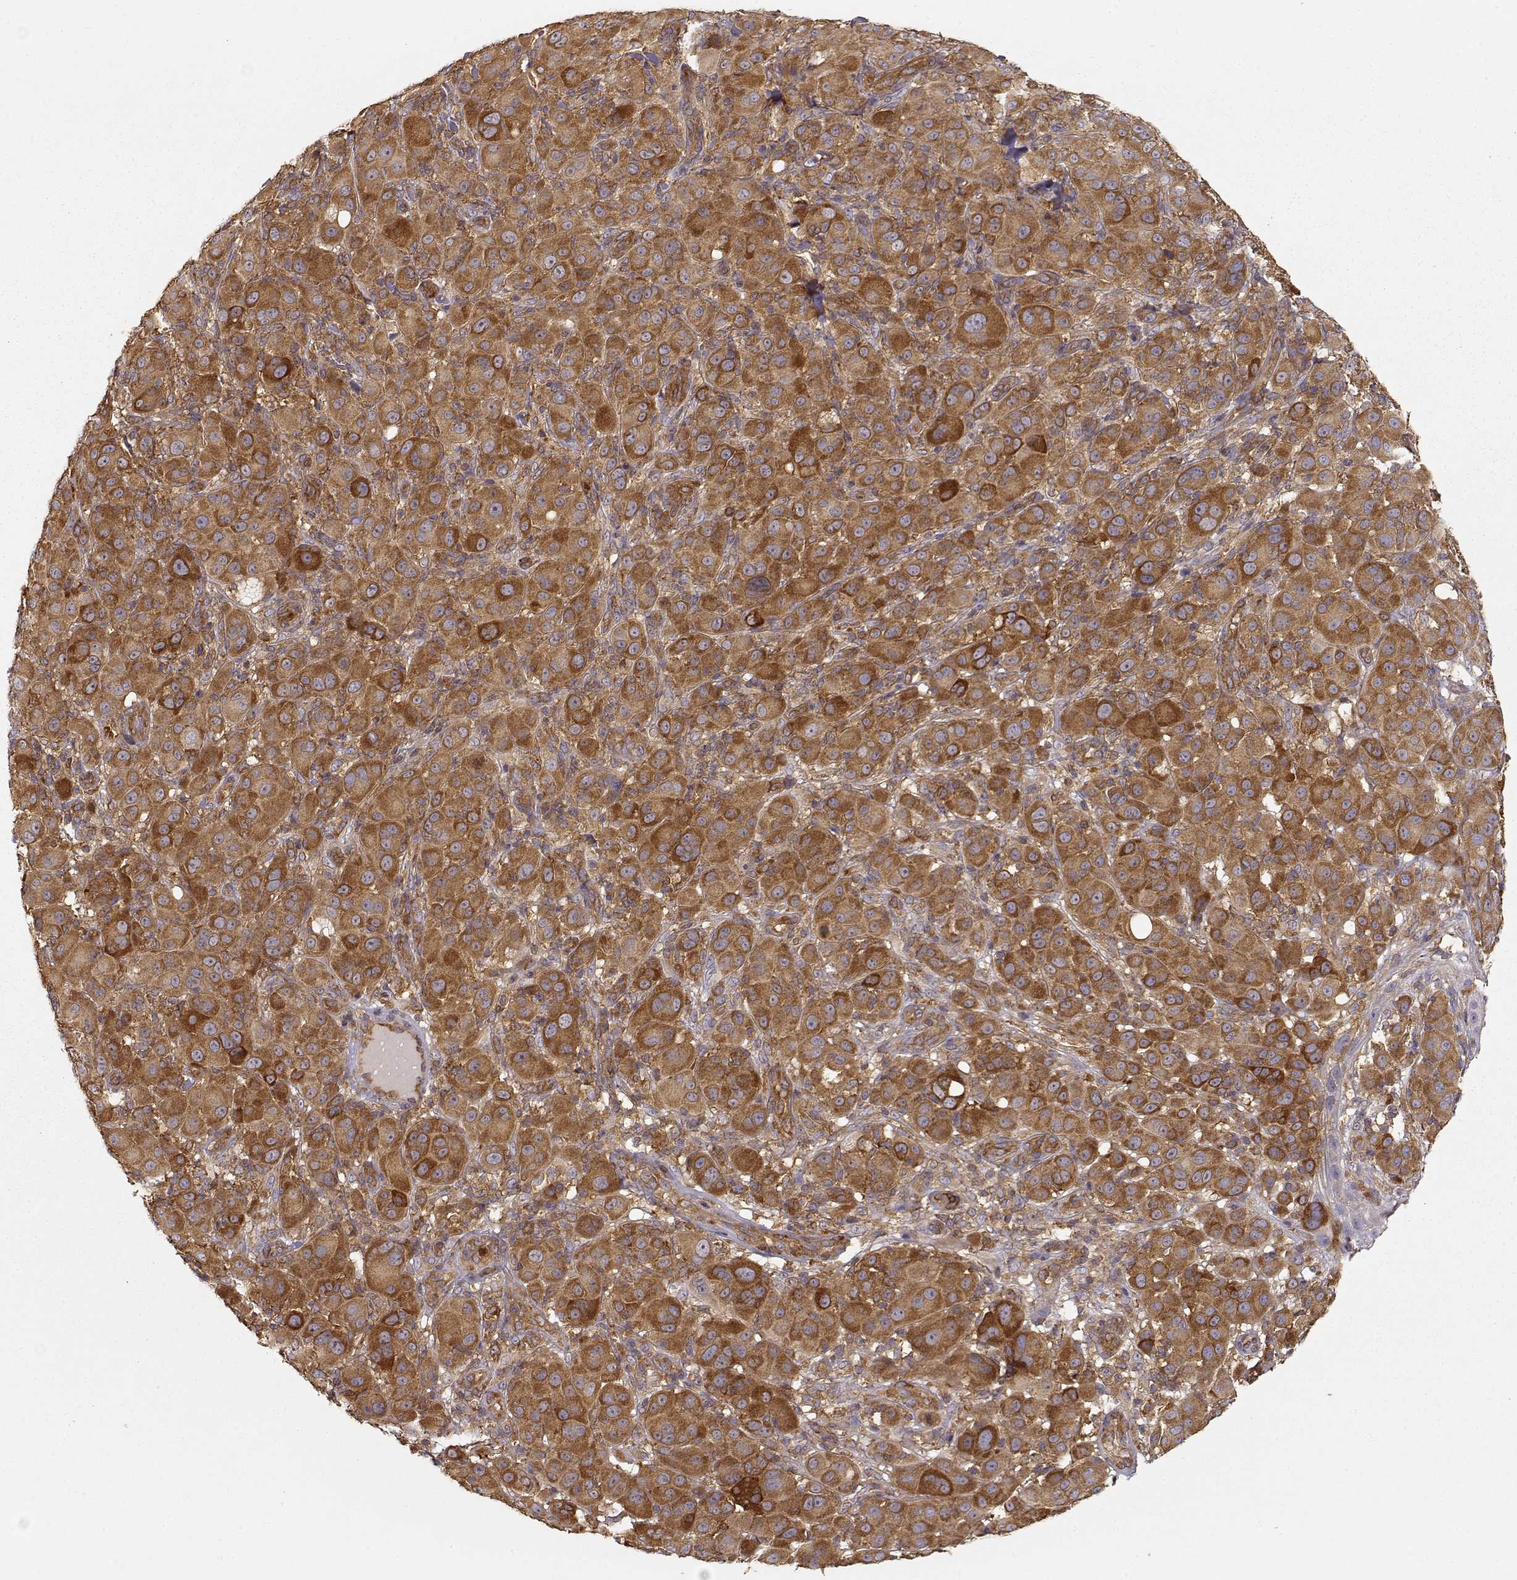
{"staining": {"intensity": "strong", "quantity": "25%-75%", "location": "cytoplasmic/membranous"}, "tissue": "melanoma", "cell_type": "Tumor cells", "image_type": "cancer", "snomed": [{"axis": "morphology", "description": "Malignant melanoma, NOS"}, {"axis": "topography", "description": "Skin"}], "caption": "Human malignant melanoma stained with a protein marker exhibits strong staining in tumor cells.", "gene": "ARHGEF2", "patient": {"sex": "female", "age": 87}}